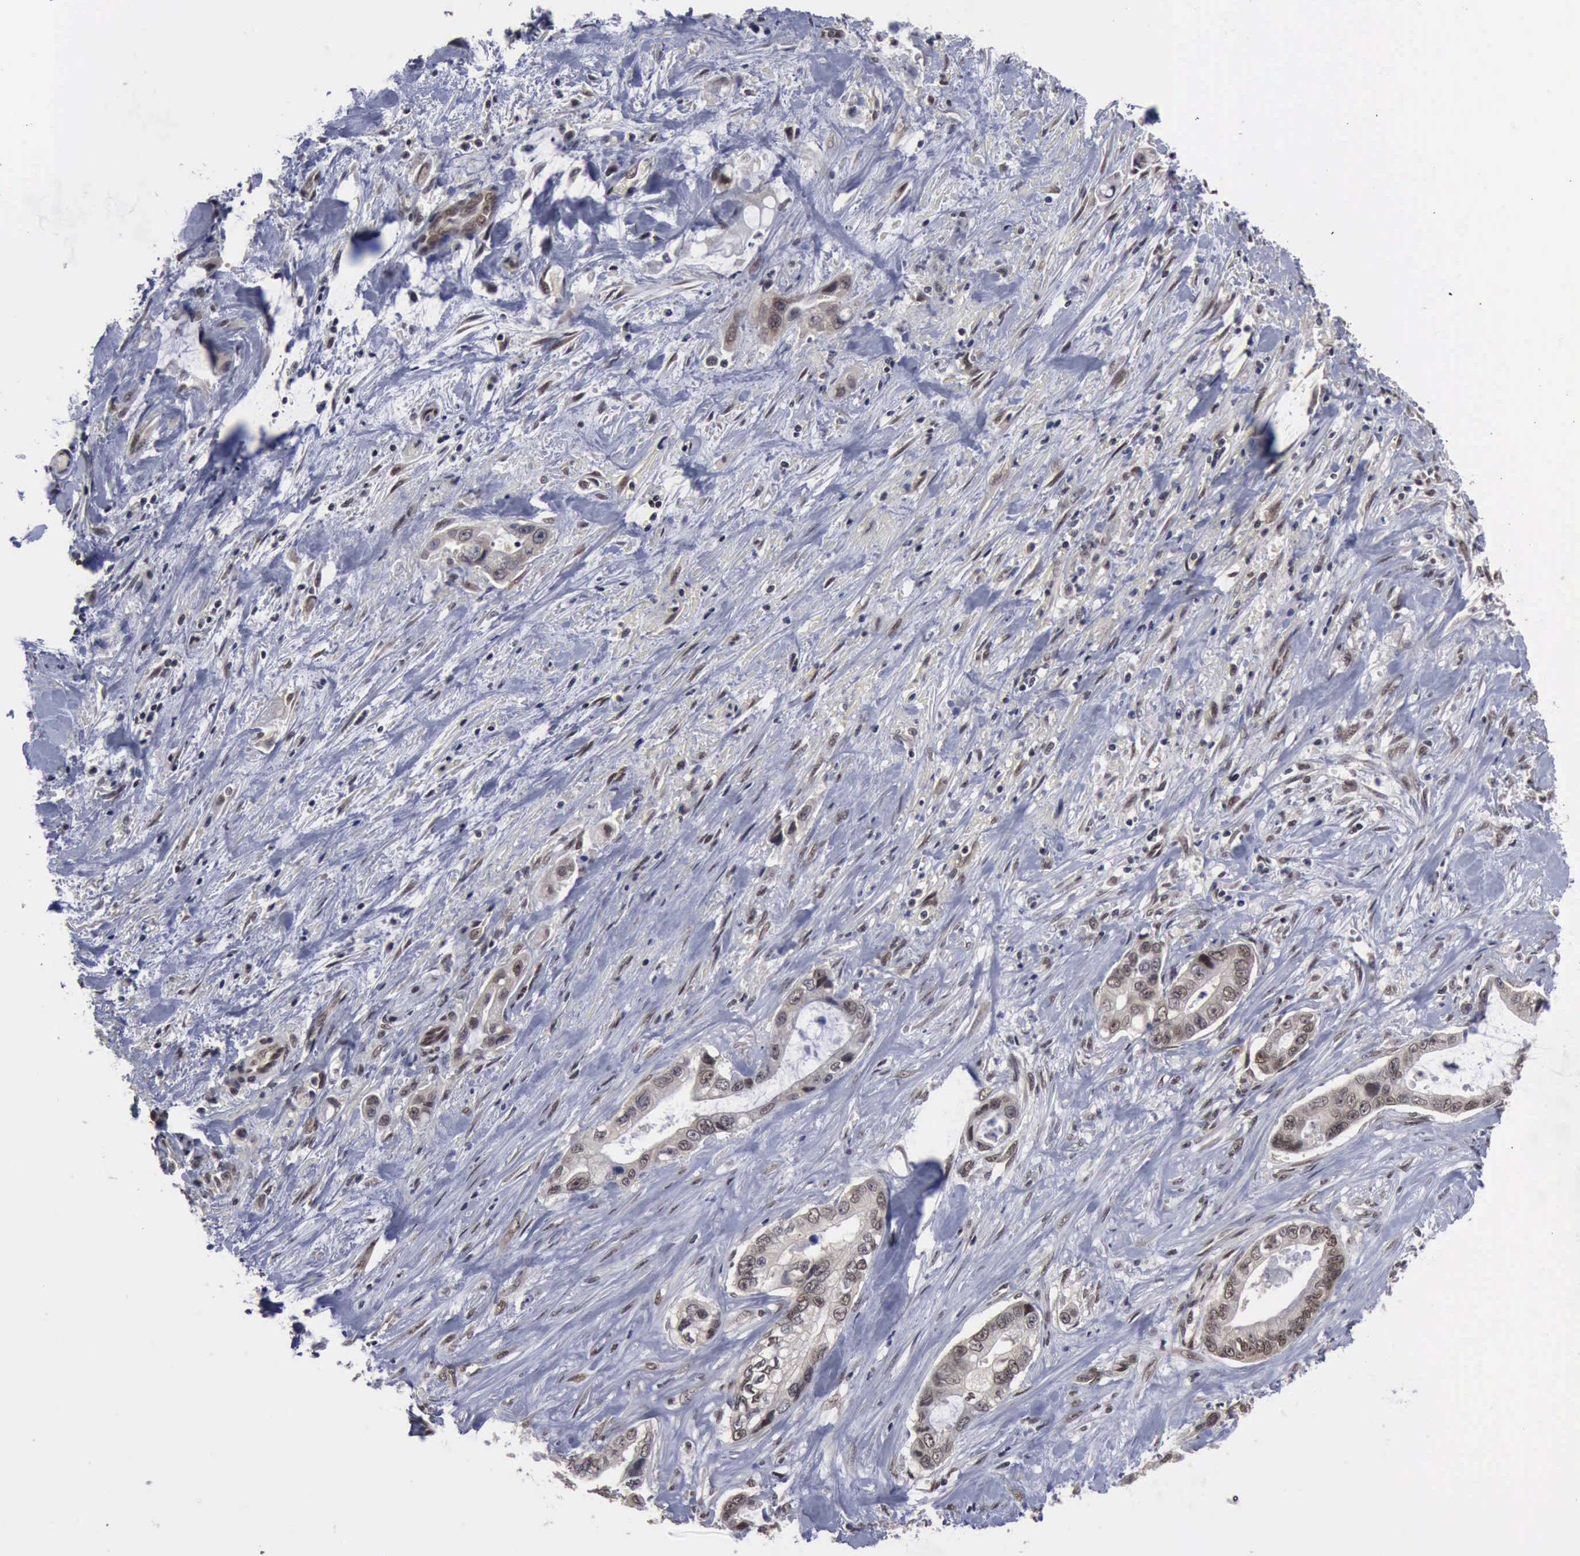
{"staining": {"intensity": "weak", "quantity": "25%-75%", "location": "cytoplasmic/membranous,nuclear"}, "tissue": "pancreatic cancer", "cell_type": "Tumor cells", "image_type": "cancer", "snomed": [{"axis": "morphology", "description": "Adenocarcinoma, NOS"}, {"axis": "topography", "description": "Pancreas"}, {"axis": "topography", "description": "Stomach, upper"}], "caption": "Immunohistochemical staining of human pancreatic adenocarcinoma demonstrates low levels of weak cytoplasmic/membranous and nuclear positivity in approximately 25%-75% of tumor cells.", "gene": "RTCB", "patient": {"sex": "male", "age": 77}}